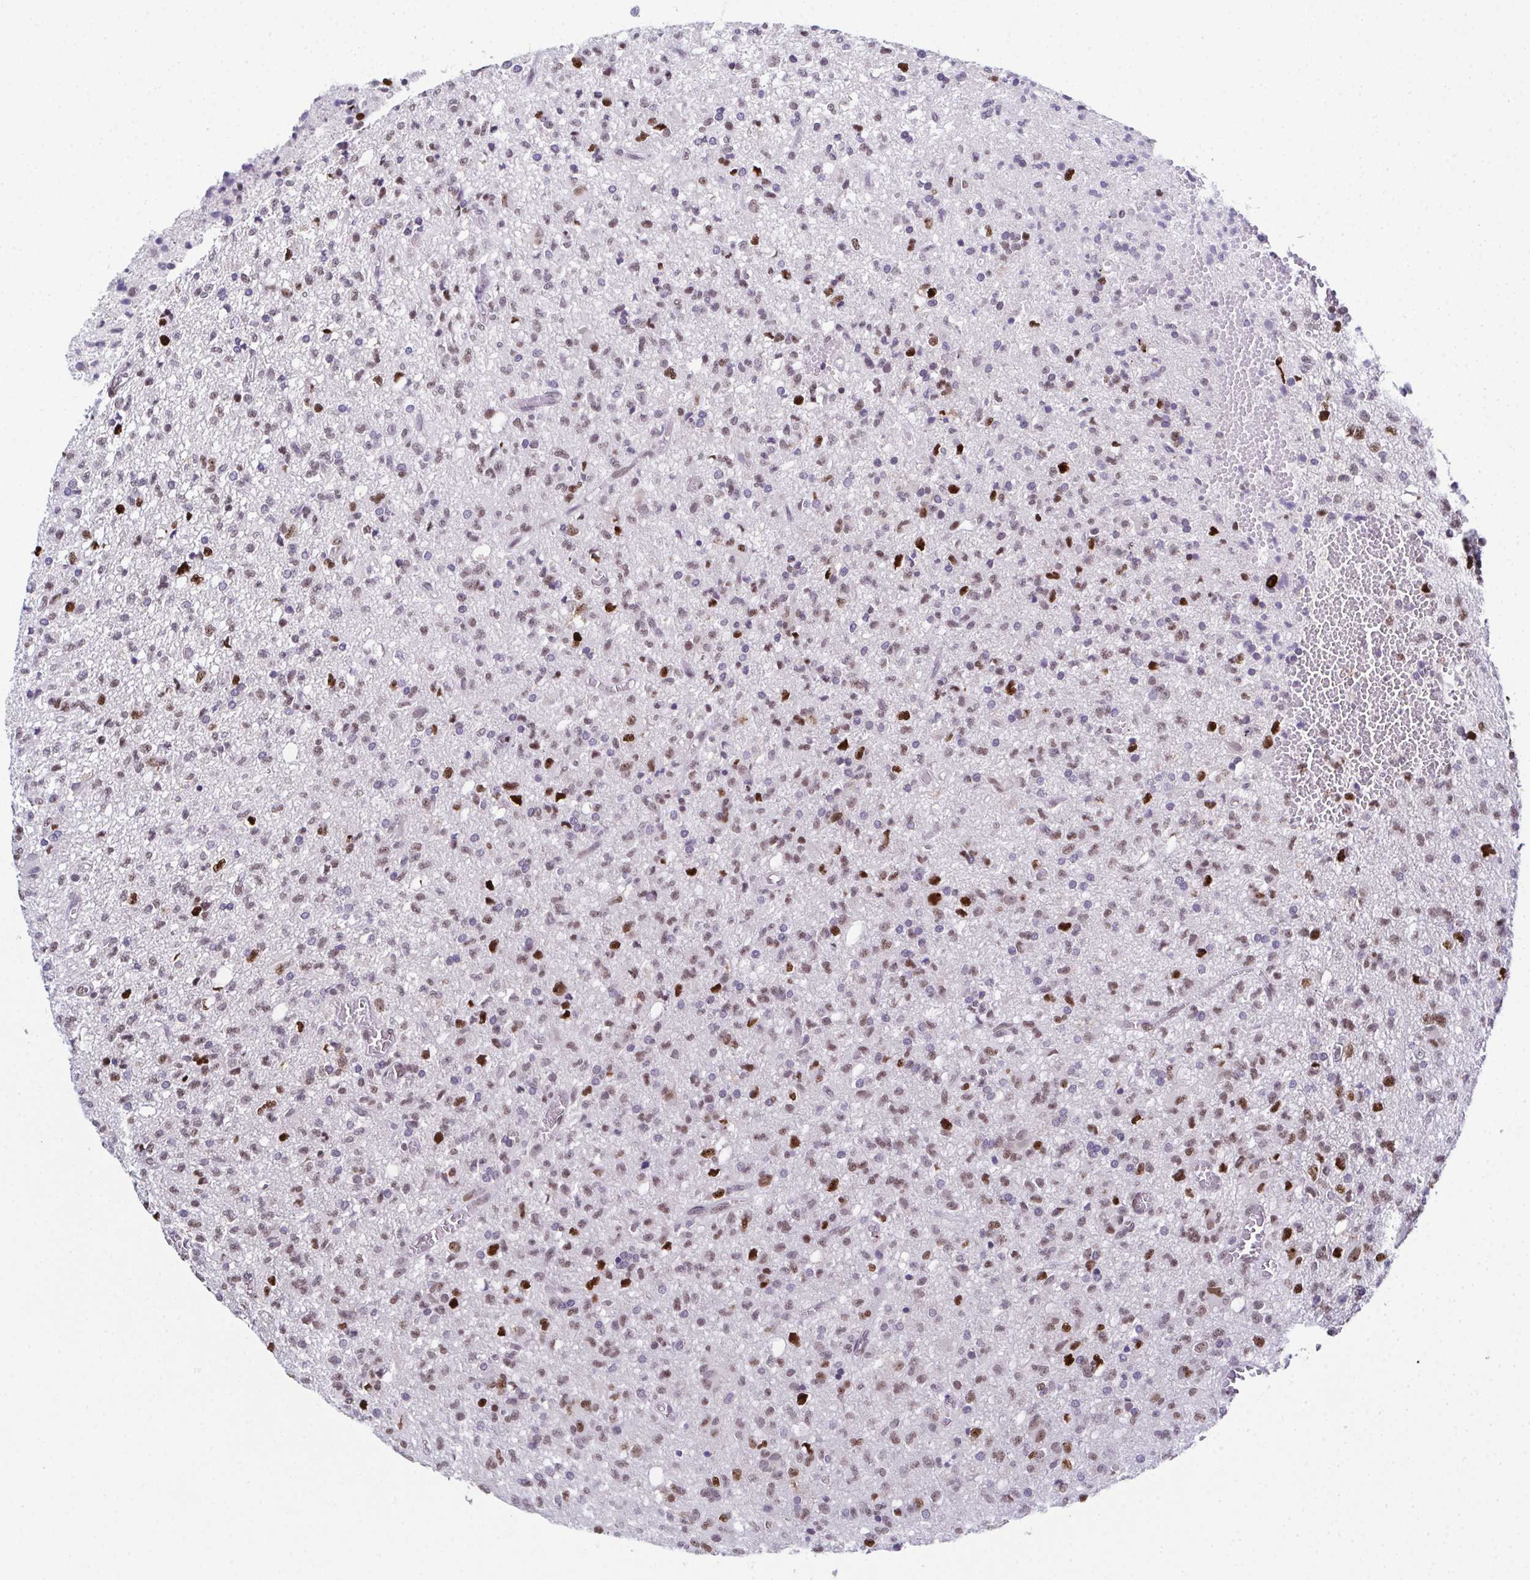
{"staining": {"intensity": "moderate", "quantity": "<25%", "location": "nuclear"}, "tissue": "glioma", "cell_type": "Tumor cells", "image_type": "cancer", "snomed": [{"axis": "morphology", "description": "Glioma, malignant, Low grade"}, {"axis": "topography", "description": "Brain"}], "caption": "Brown immunohistochemical staining in glioma demonstrates moderate nuclear staining in approximately <25% of tumor cells.", "gene": "RB1", "patient": {"sex": "male", "age": 64}}